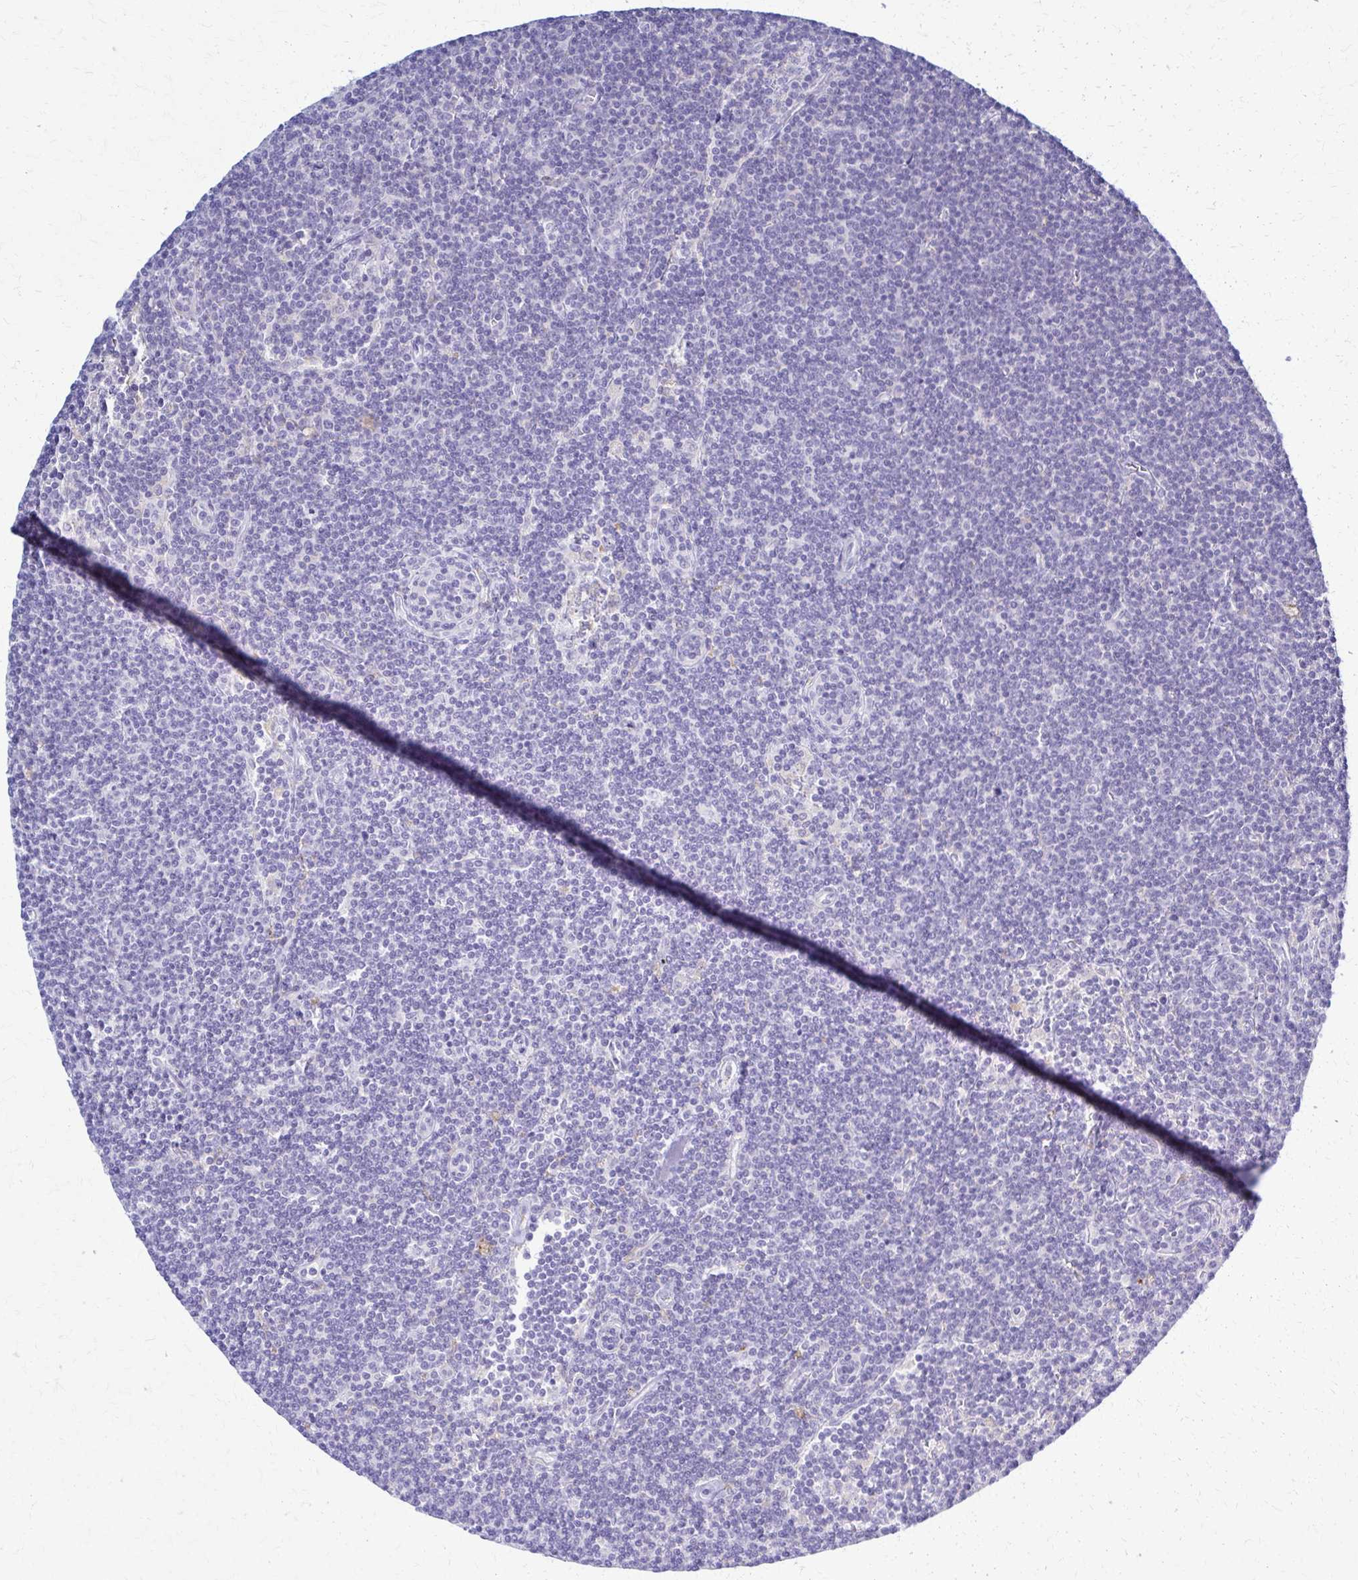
{"staining": {"intensity": "negative", "quantity": "none", "location": "none"}, "tissue": "lymphoma", "cell_type": "Tumor cells", "image_type": "cancer", "snomed": [{"axis": "morphology", "description": "Malignant lymphoma, non-Hodgkin's type, Low grade"}, {"axis": "topography", "description": "Lymph node"}], "caption": "There is no significant expression in tumor cells of lymphoma.", "gene": "RHOBTB2", "patient": {"sex": "female", "age": 73}}